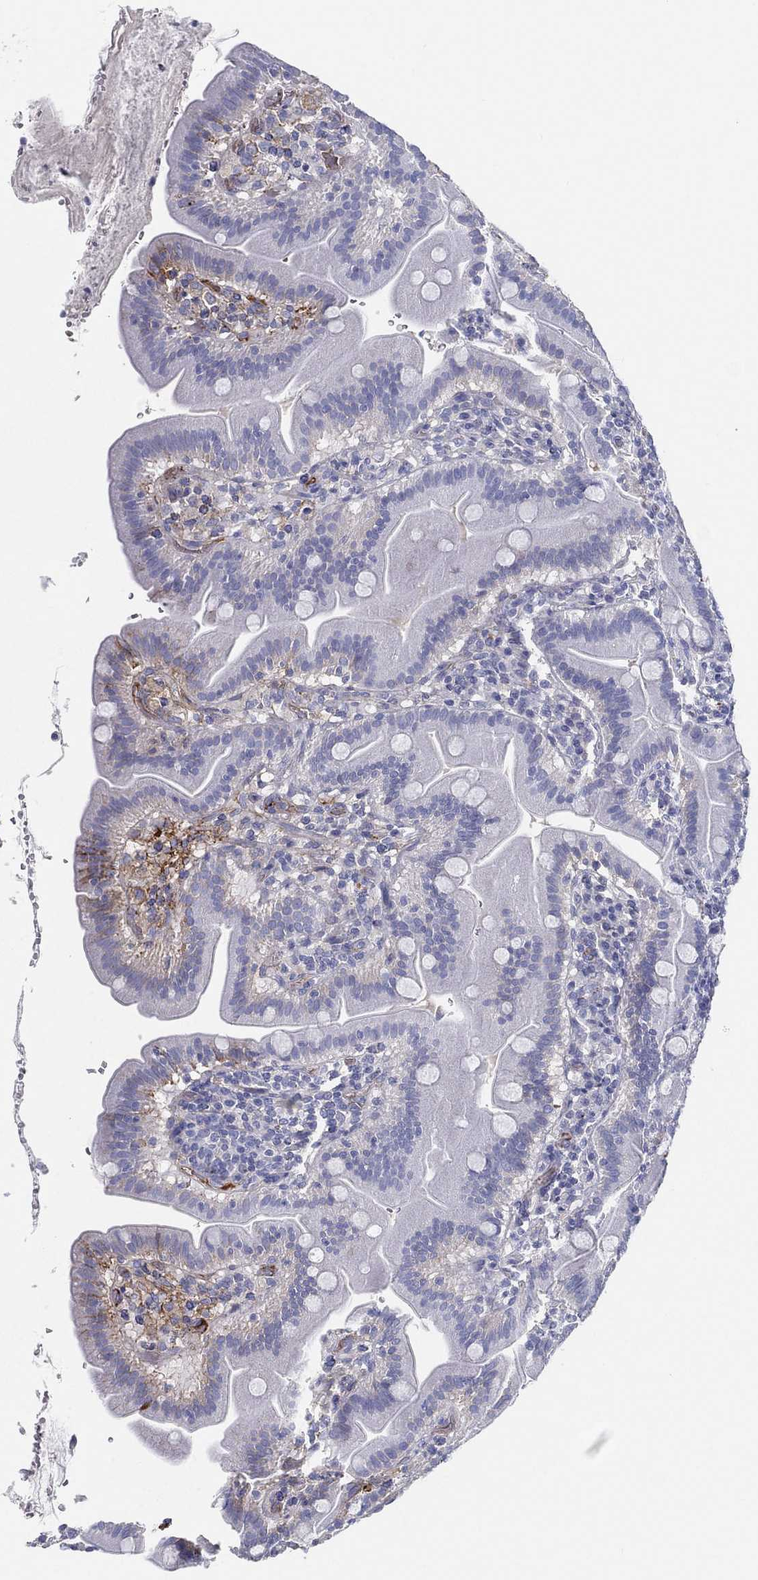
{"staining": {"intensity": "negative", "quantity": "none", "location": "none"}, "tissue": "small intestine", "cell_type": "Glandular cells", "image_type": "normal", "snomed": [{"axis": "morphology", "description": "Normal tissue, NOS"}, {"axis": "topography", "description": "Small intestine"}], "caption": "This is an immunohistochemistry (IHC) histopathology image of normal small intestine. There is no staining in glandular cells.", "gene": "IFNB1", "patient": {"sex": "male", "age": 26}}